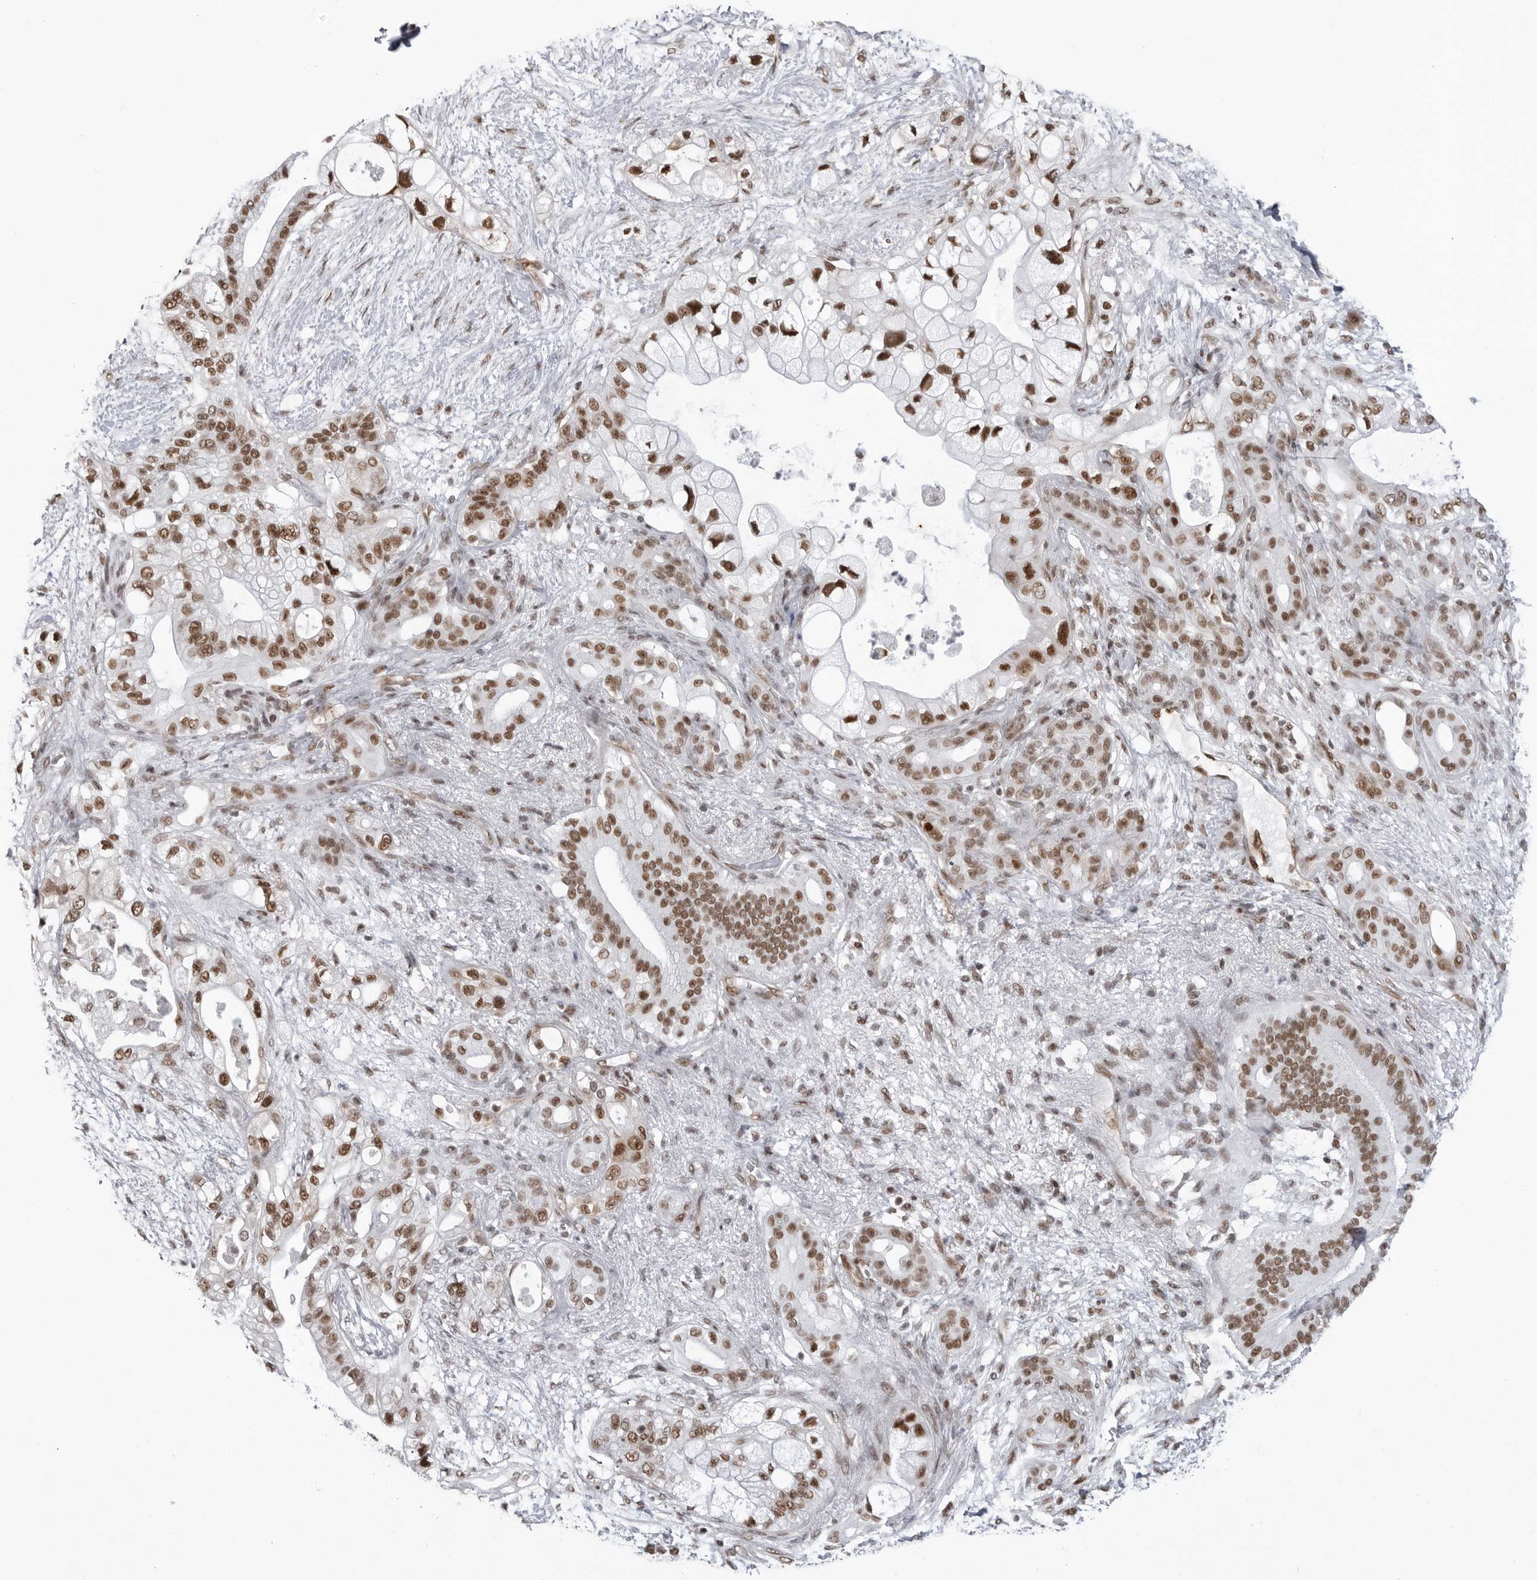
{"staining": {"intensity": "moderate", "quantity": ">75%", "location": "nuclear"}, "tissue": "pancreatic cancer", "cell_type": "Tumor cells", "image_type": "cancer", "snomed": [{"axis": "morphology", "description": "Adenocarcinoma, NOS"}, {"axis": "topography", "description": "Pancreas"}], "caption": "Moderate nuclear expression is seen in about >75% of tumor cells in pancreatic adenocarcinoma. Nuclei are stained in blue.", "gene": "RNF26", "patient": {"sex": "male", "age": 53}}